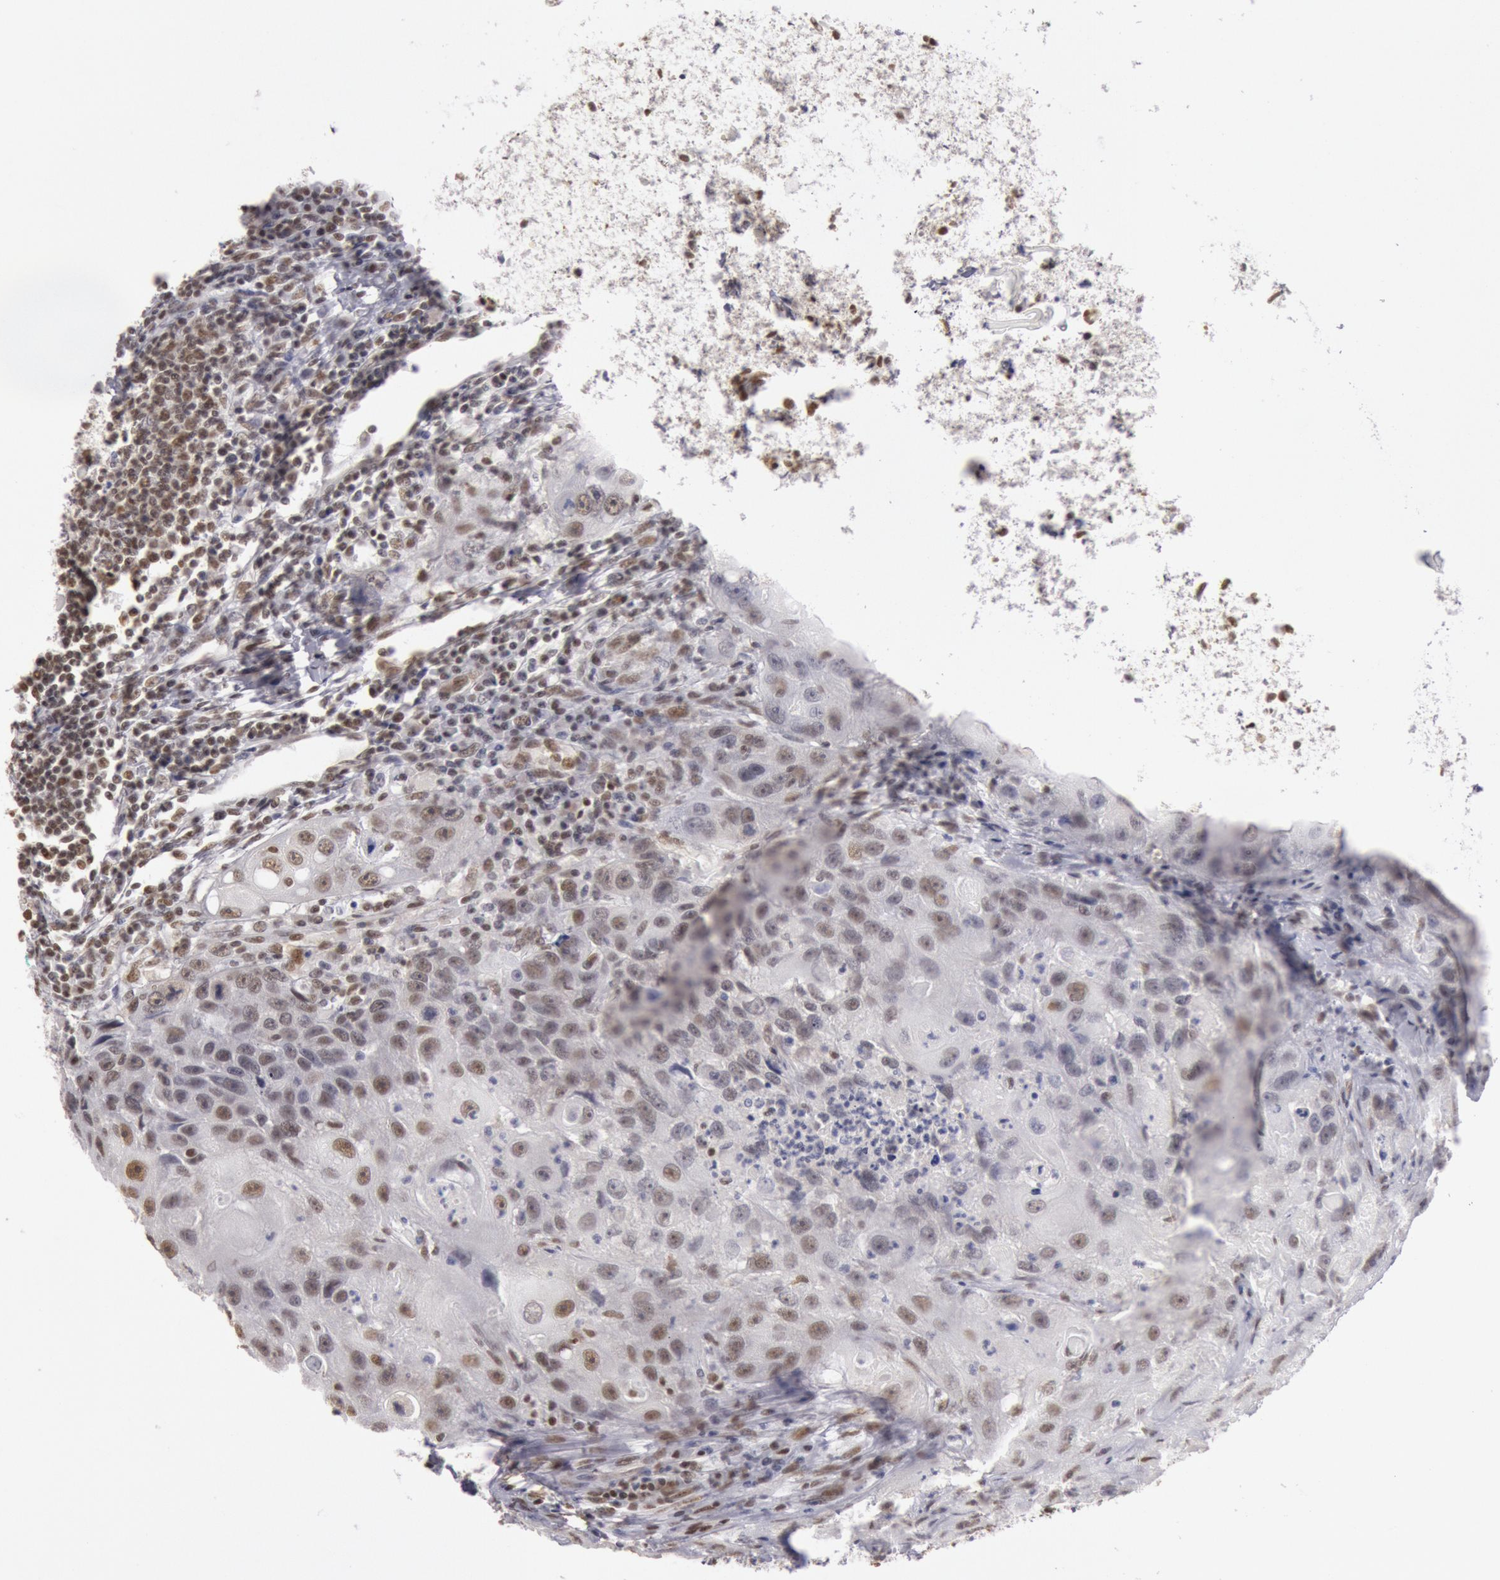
{"staining": {"intensity": "moderate", "quantity": "25%-75%", "location": "nuclear"}, "tissue": "head and neck cancer", "cell_type": "Tumor cells", "image_type": "cancer", "snomed": [{"axis": "morphology", "description": "Squamous cell carcinoma, NOS"}, {"axis": "topography", "description": "Head-Neck"}], "caption": "Human squamous cell carcinoma (head and neck) stained with a brown dye reveals moderate nuclear positive positivity in about 25%-75% of tumor cells.", "gene": "ESS2", "patient": {"sex": "male", "age": 64}}